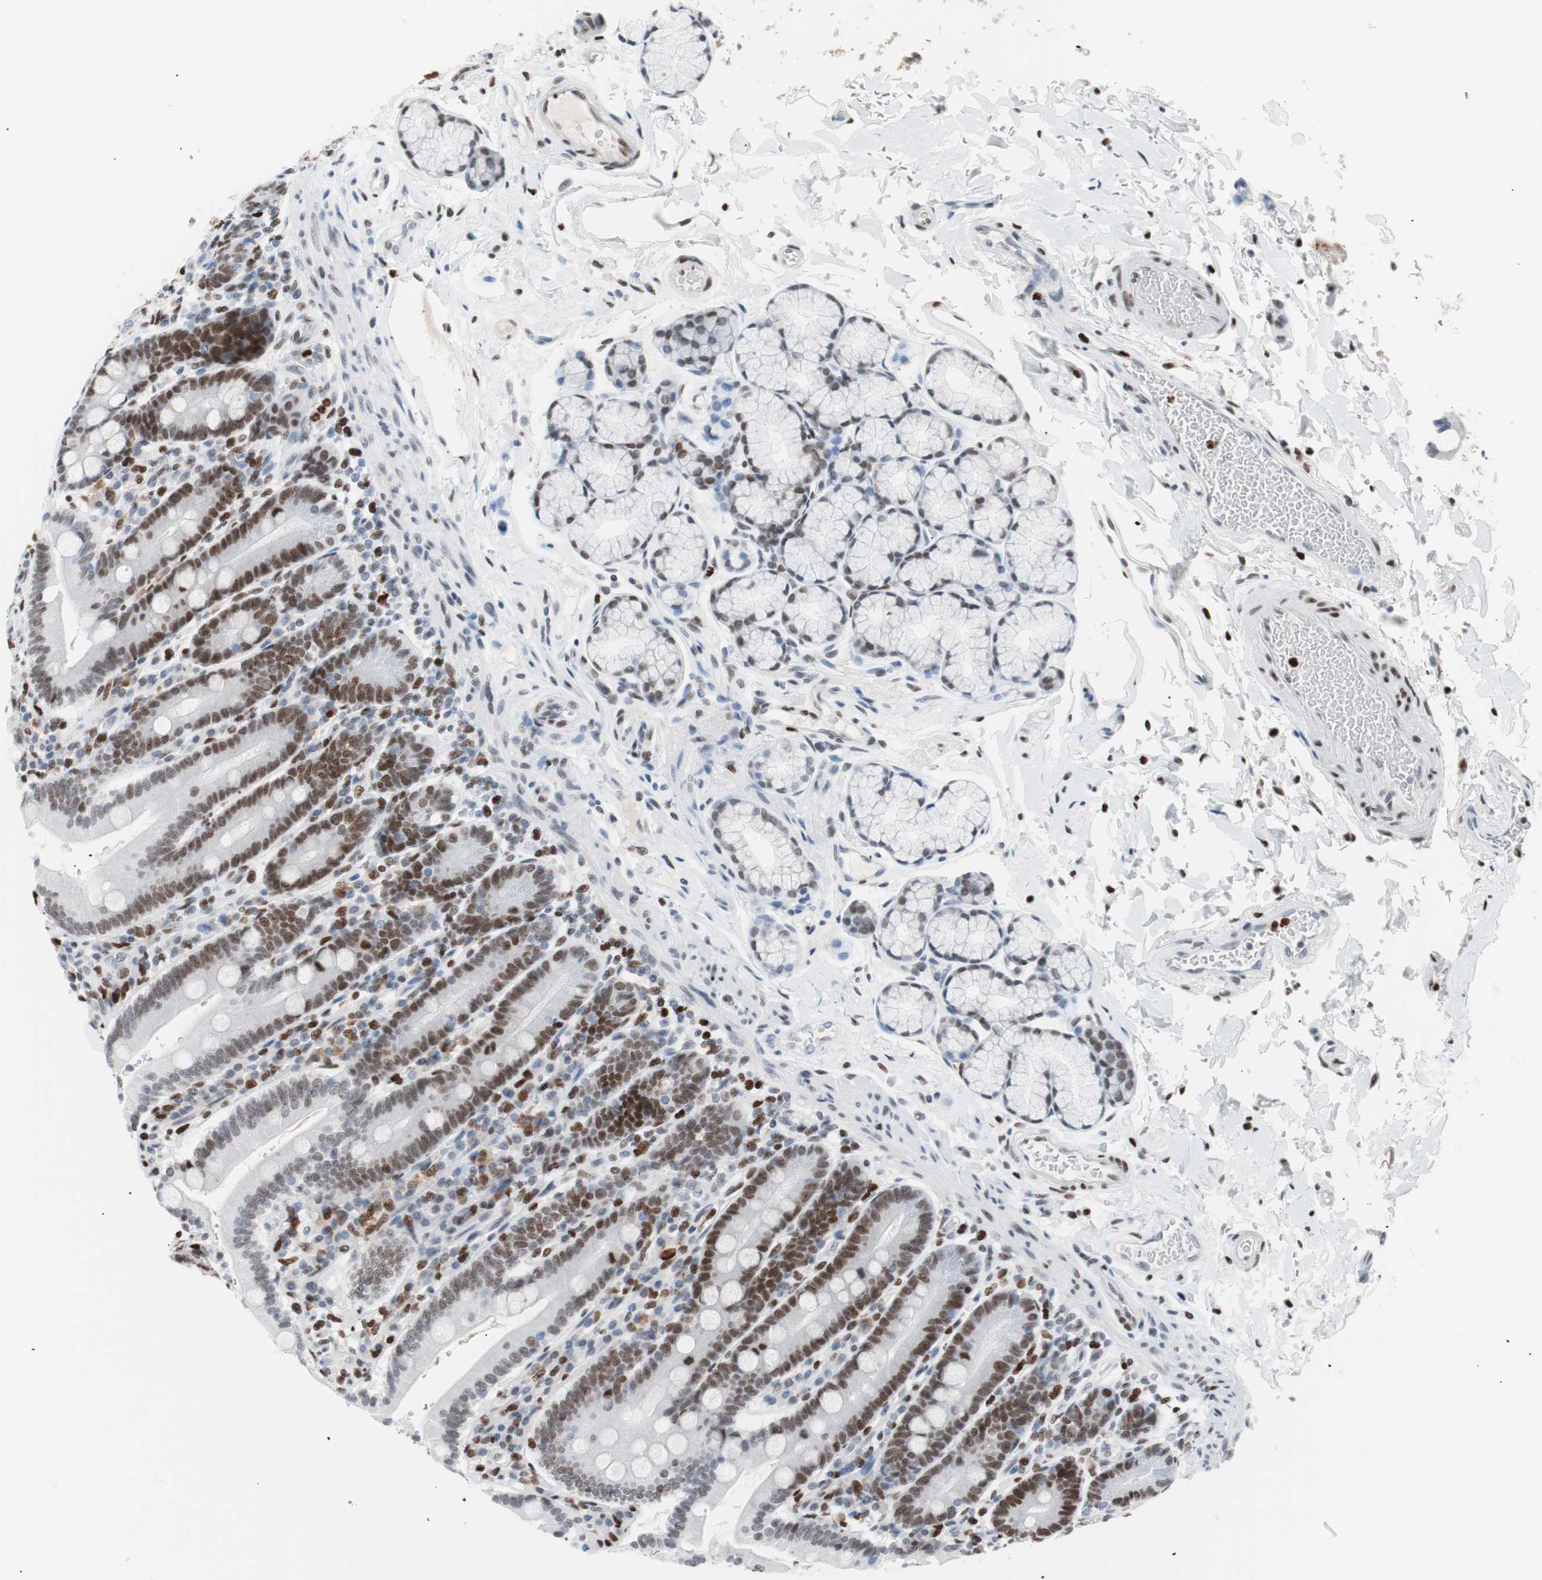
{"staining": {"intensity": "moderate", "quantity": "25%-75%", "location": "nuclear"}, "tissue": "duodenum", "cell_type": "Glandular cells", "image_type": "normal", "snomed": [{"axis": "morphology", "description": "Normal tissue, NOS"}, {"axis": "topography", "description": "Small intestine, NOS"}], "caption": "This histopathology image displays unremarkable duodenum stained with immunohistochemistry (IHC) to label a protein in brown. The nuclear of glandular cells show moderate positivity for the protein. Nuclei are counter-stained blue.", "gene": "CEBPB", "patient": {"sex": "female", "age": 71}}